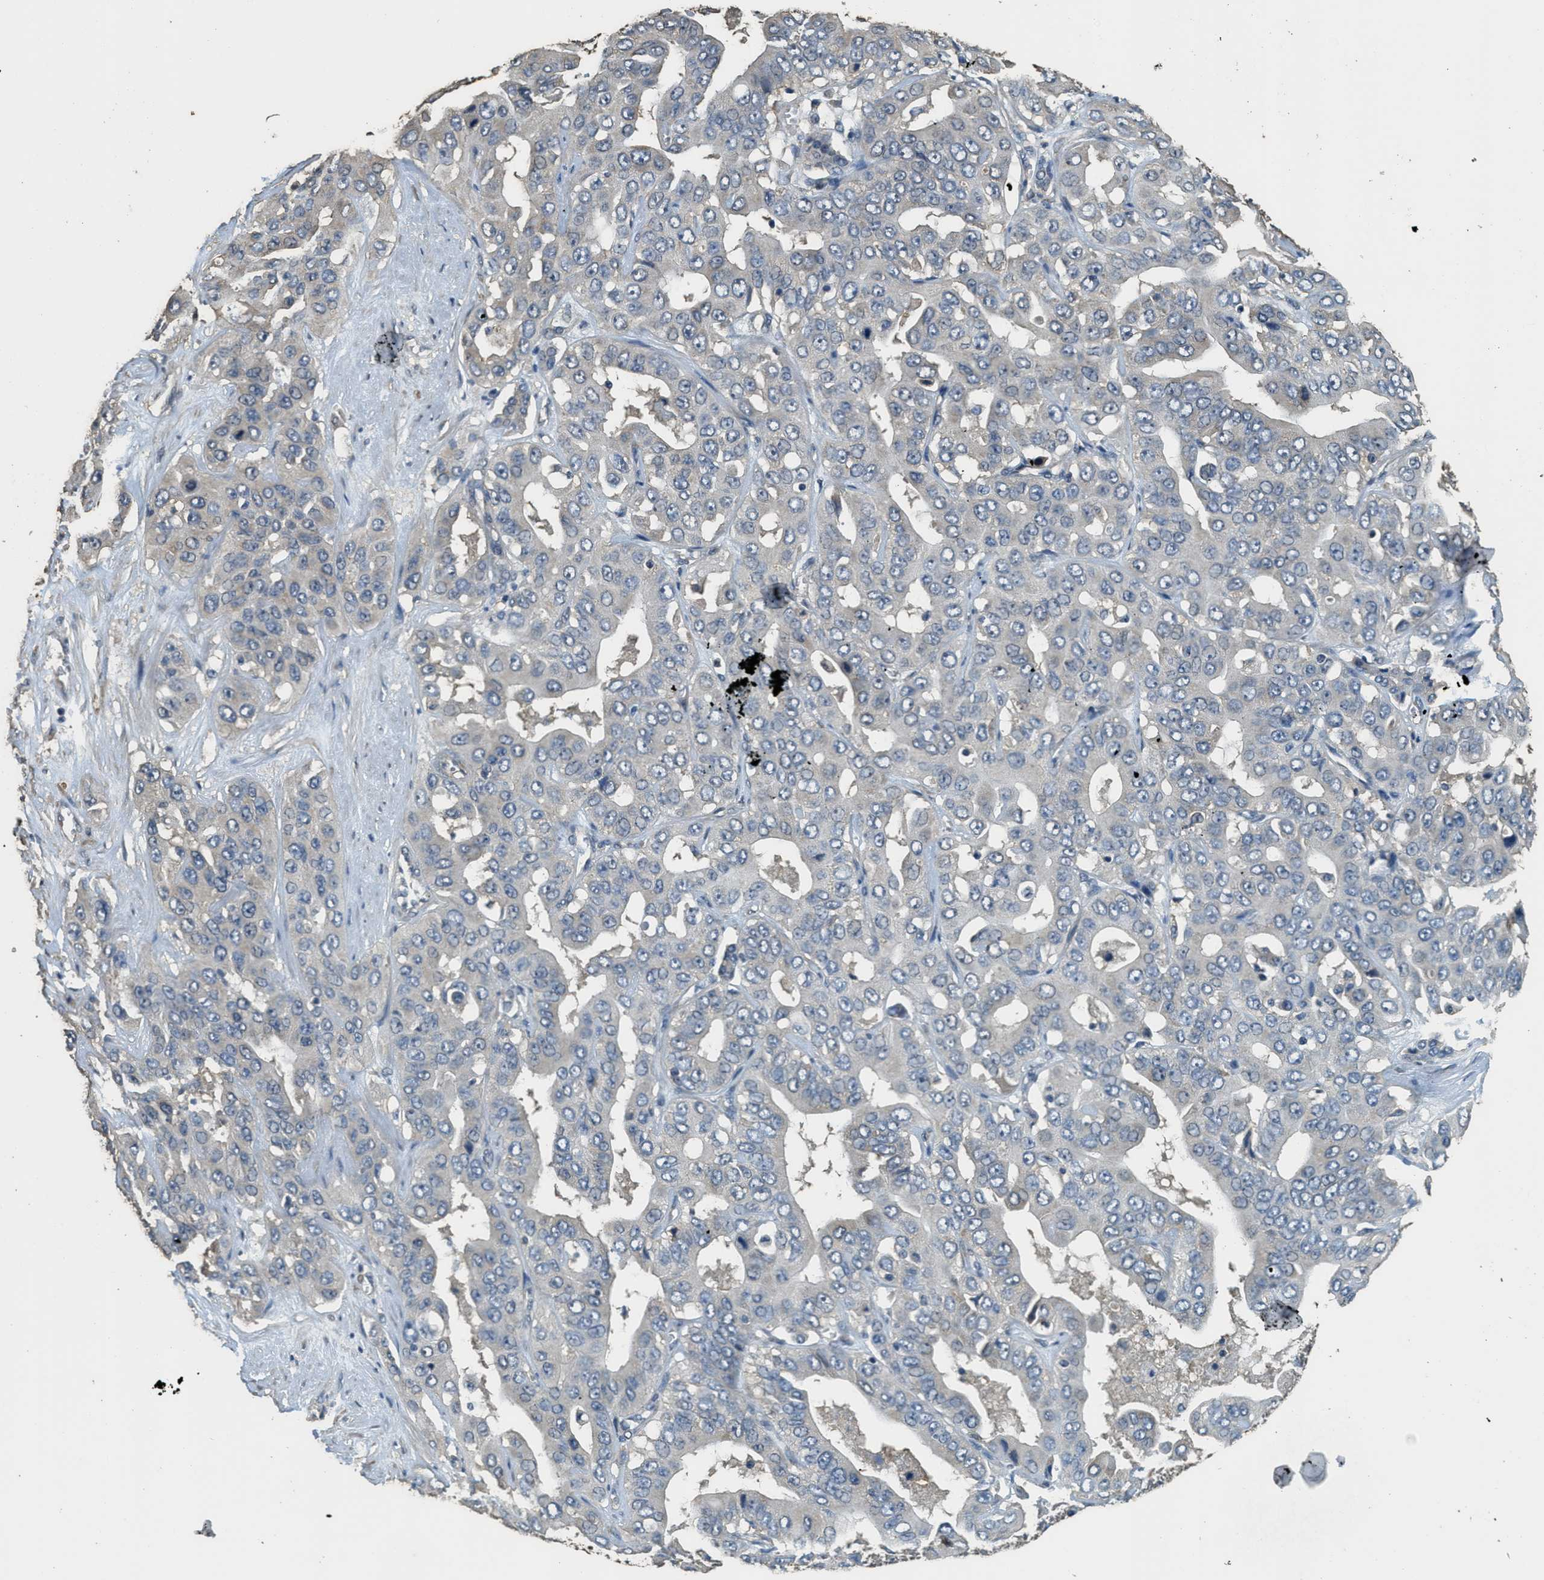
{"staining": {"intensity": "negative", "quantity": "none", "location": "none"}, "tissue": "liver cancer", "cell_type": "Tumor cells", "image_type": "cancer", "snomed": [{"axis": "morphology", "description": "Cholangiocarcinoma"}, {"axis": "topography", "description": "Liver"}], "caption": "High magnification brightfield microscopy of liver cancer stained with DAB (brown) and counterstained with hematoxylin (blue): tumor cells show no significant expression.", "gene": "RAB6B", "patient": {"sex": "female", "age": 52}}